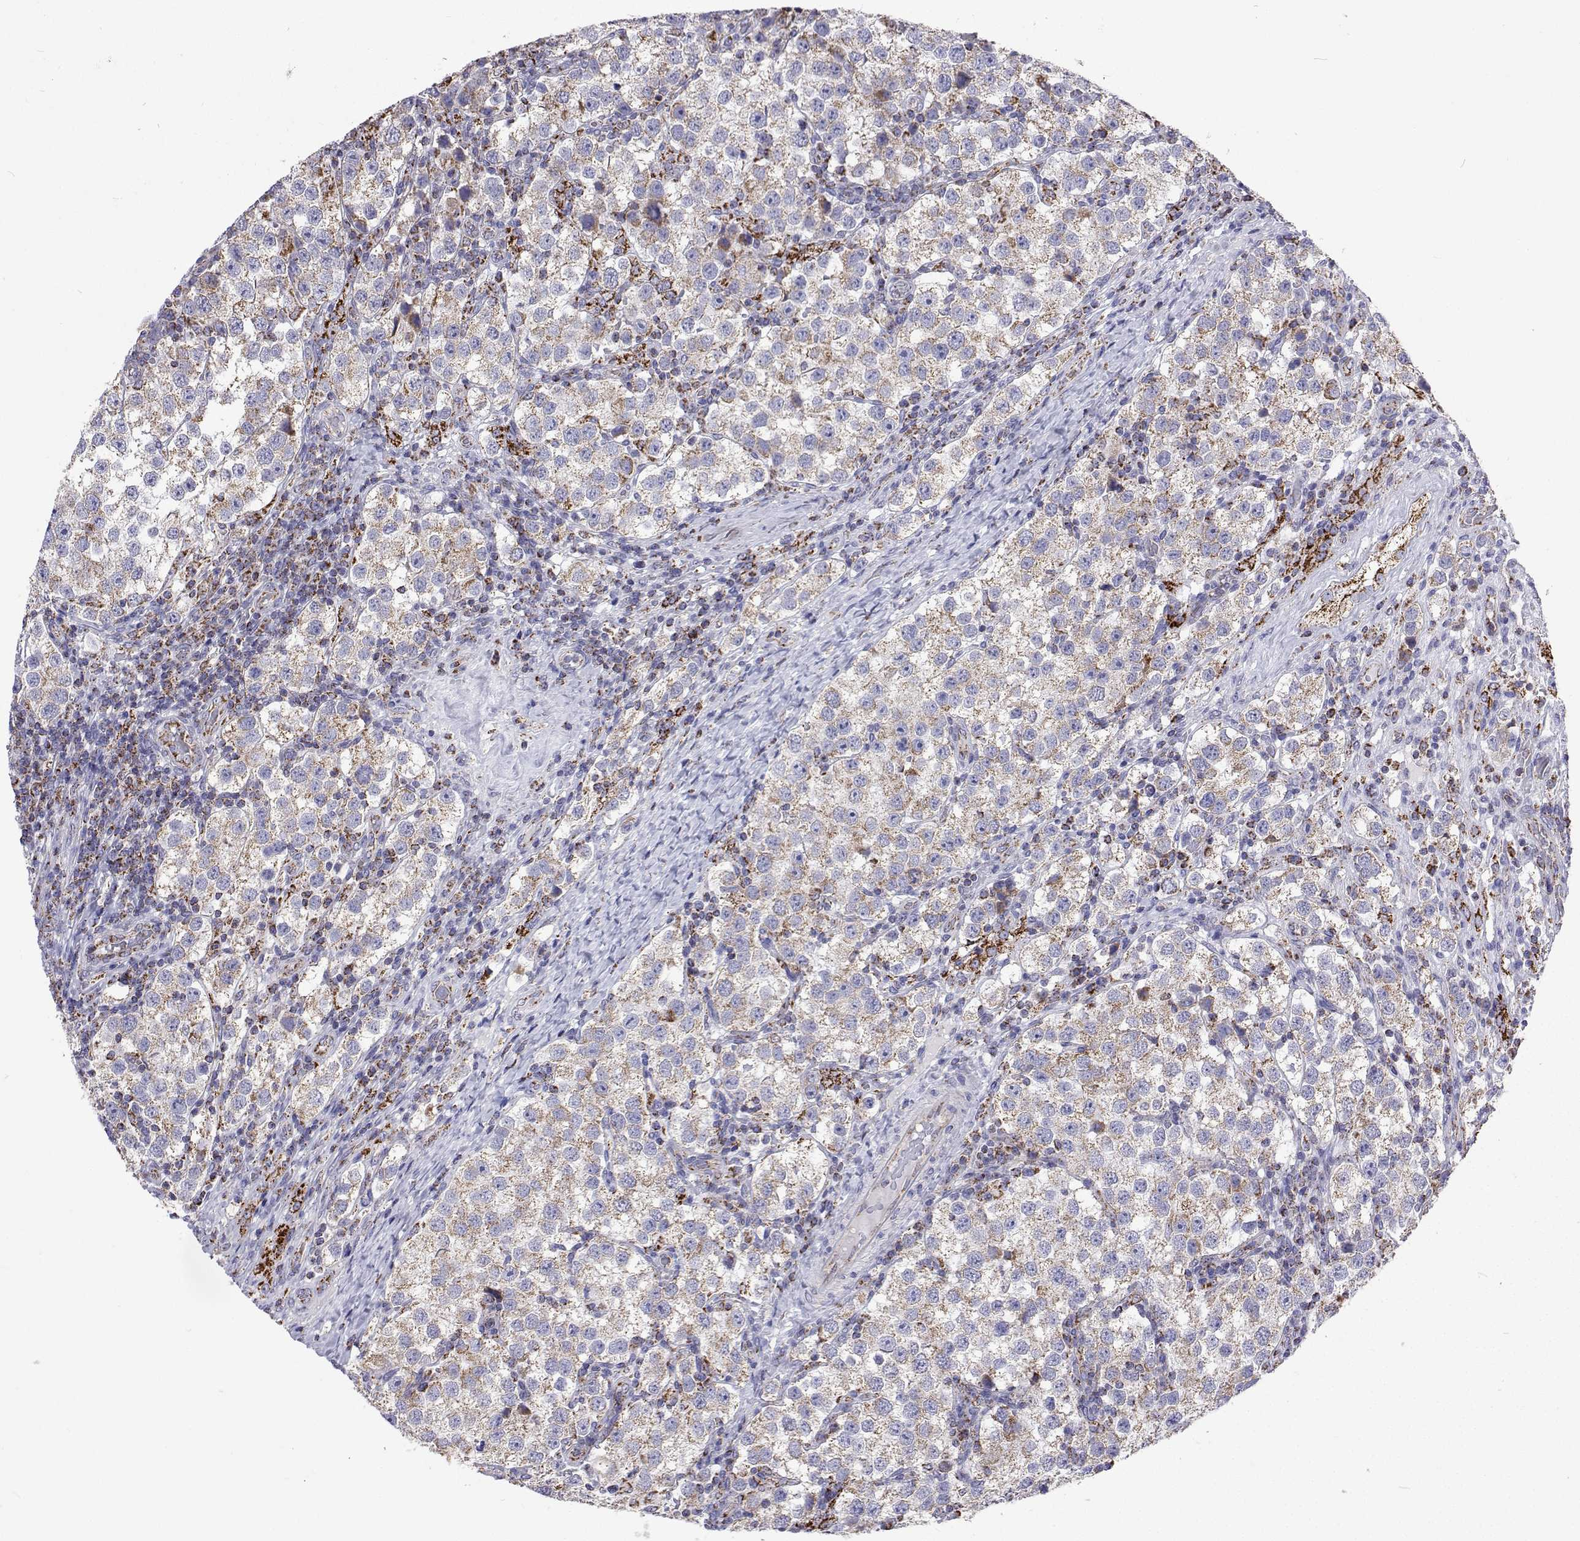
{"staining": {"intensity": "weak", "quantity": "<25%", "location": "cytoplasmic/membranous"}, "tissue": "testis cancer", "cell_type": "Tumor cells", "image_type": "cancer", "snomed": [{"axis": "morphology", "description": "Seminoma, NOS"}, {"axis": "topography", "description": "Testis"}], "caption": "Seminoma (testis) was stained to show a protein in brown. There is no significant expression in tumor cells.", "gene": "MCCC2", "patient": {"sex": "male", "age": 37}}